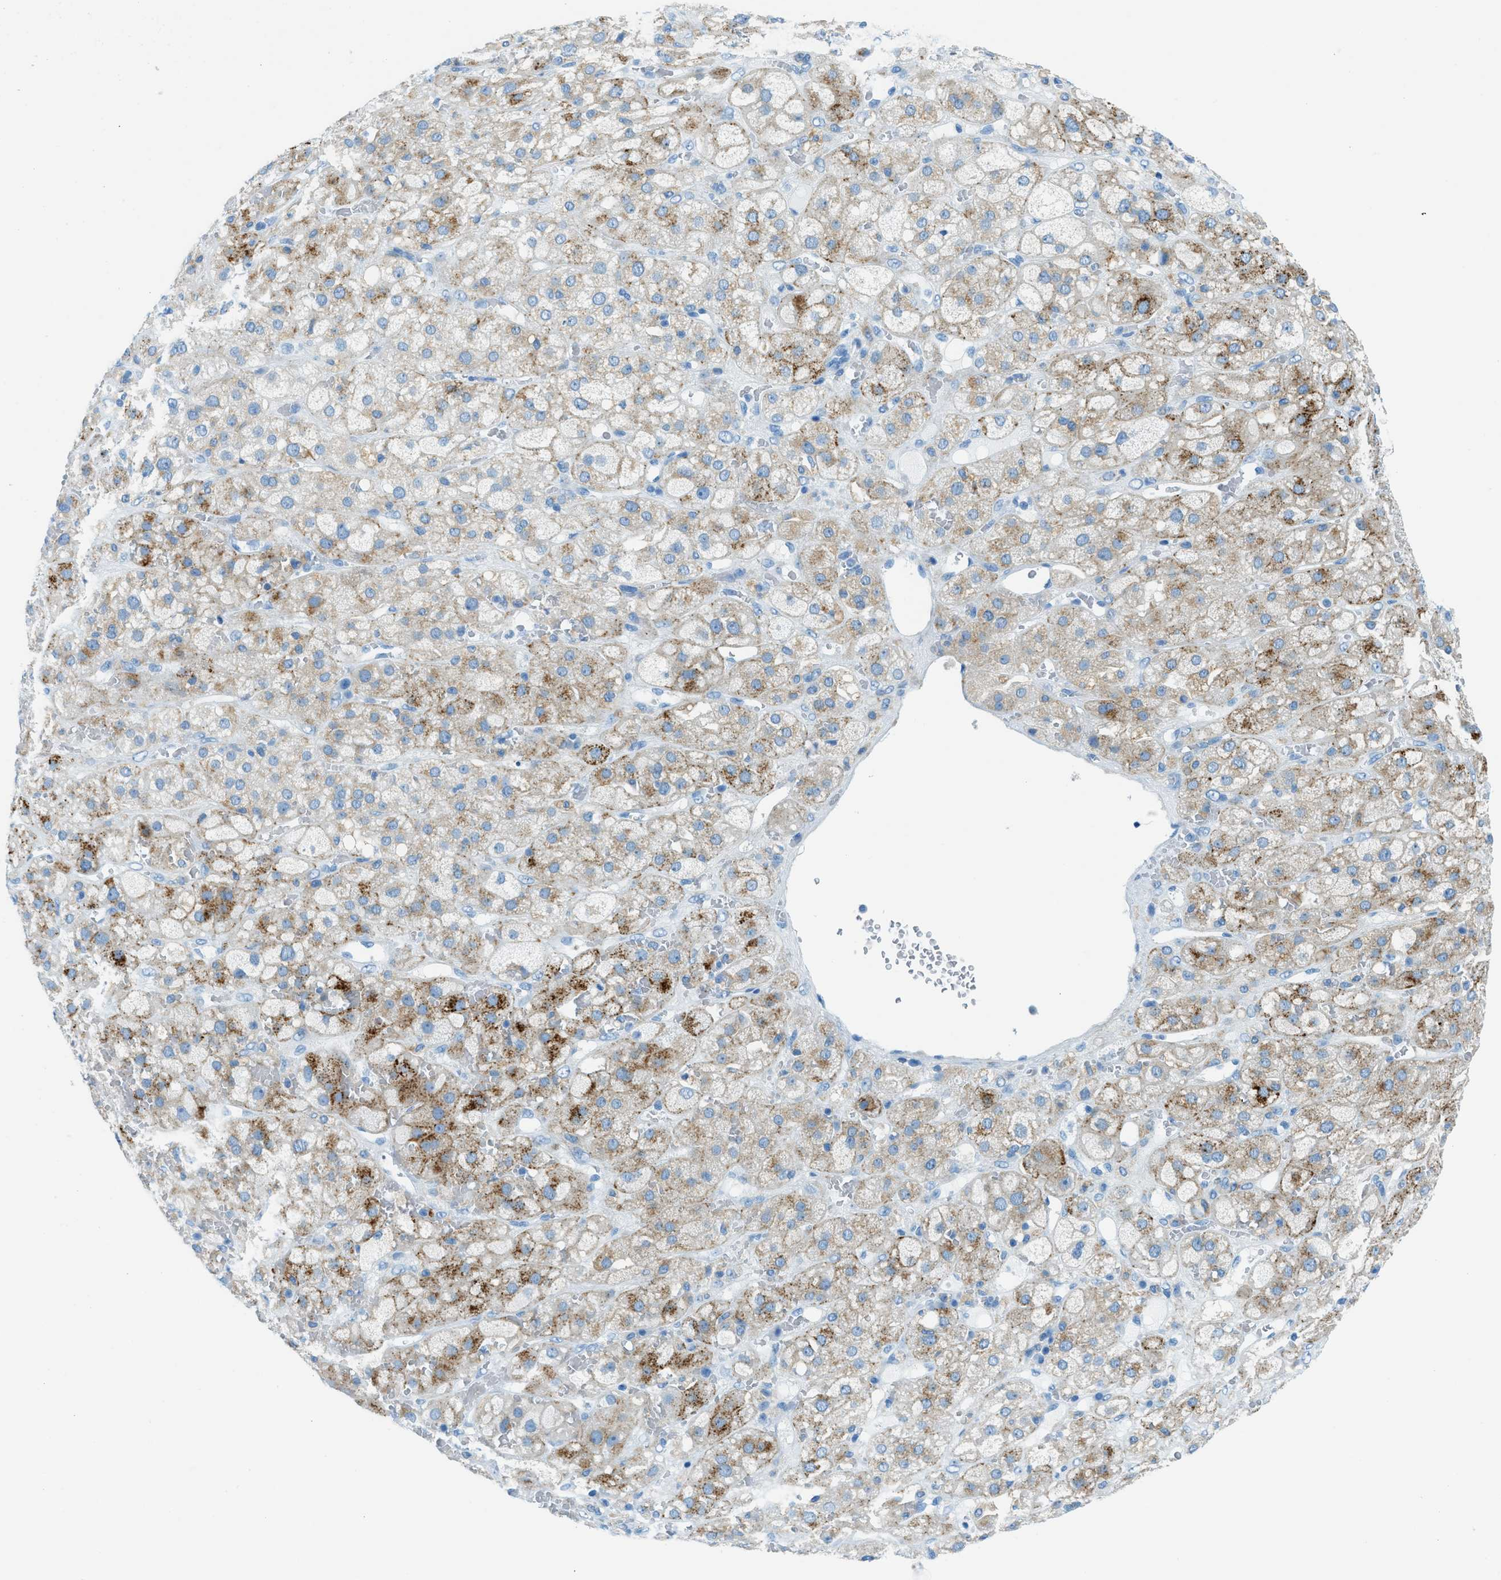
{"staining": {"intensity": "moderate", "quantity": "25%-75%", "location": "cytoplasmic/membranous"}, "tissue": "adrenal gland", "cell_type": "Glandular cells", "image_type": "normal", "snomed": [{"axis": "morphology", "description": "Normal tissue, NOS"}, {"axis": "topography", "description": "Adrenal gland"}], "caption": "Glandular cells exhibit medium levels of moderate cytoplasmic/membranous staining in approximately 25%-75% of cells in unremarkable human adrenal gland.", "gene": "C21orf62", "patient": {"sex": "female", "age": 47}}